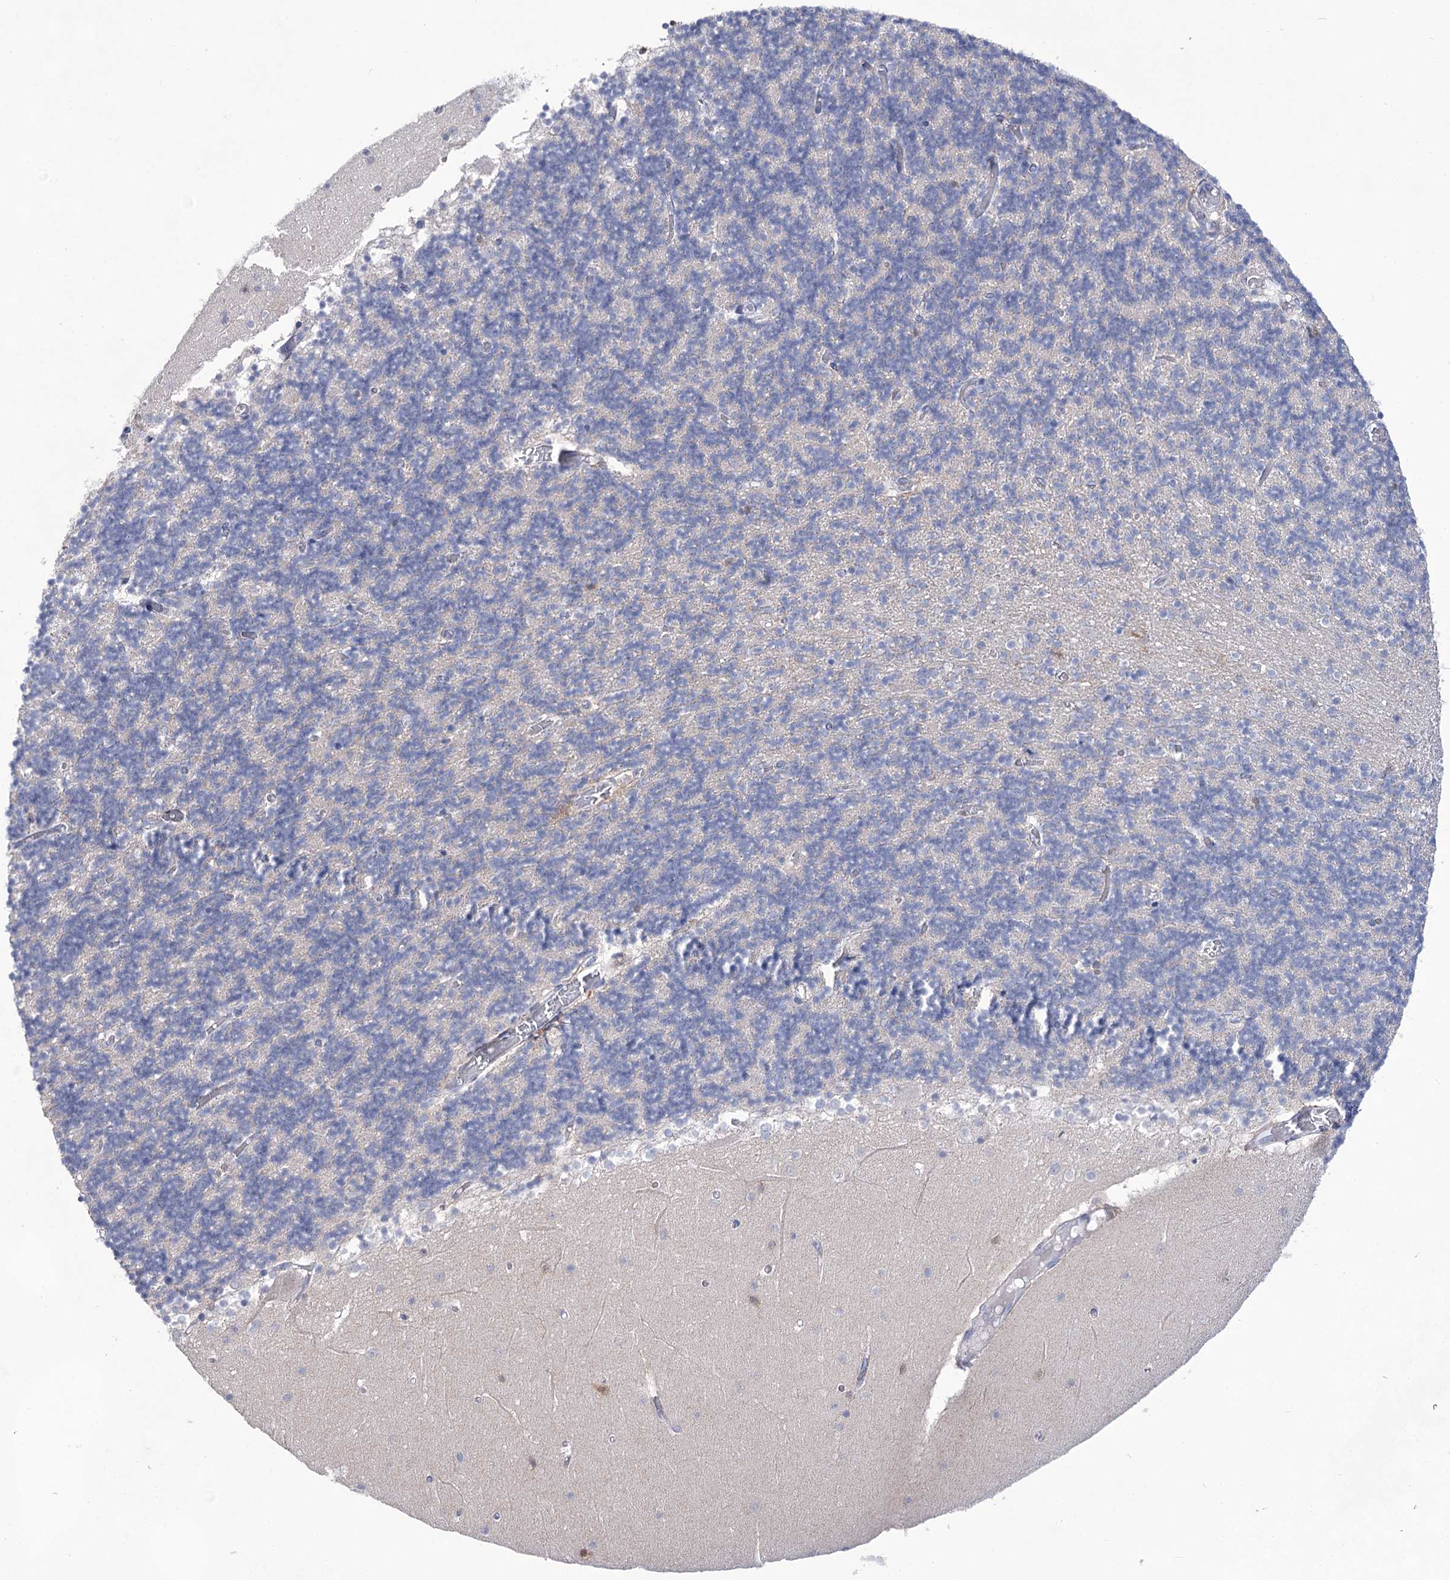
{"staining": {"intensity": "negative", "quantity": "none", "location": "none"}, "tissue": "cerebellum", "cell_type": "Cells in granular layer", "image_type": "normal", "snomed": [{"axis": "morphology", "description": "Normal tissue, NOS"}, {"axis": "topography", "description": "Cerebellum"}], "caption": "Histopathology image shows no protein expression in cells in granular layer of normal cerebellum.", "gene": "UGDH", "patient": {"sex": "female", "age": 28}}